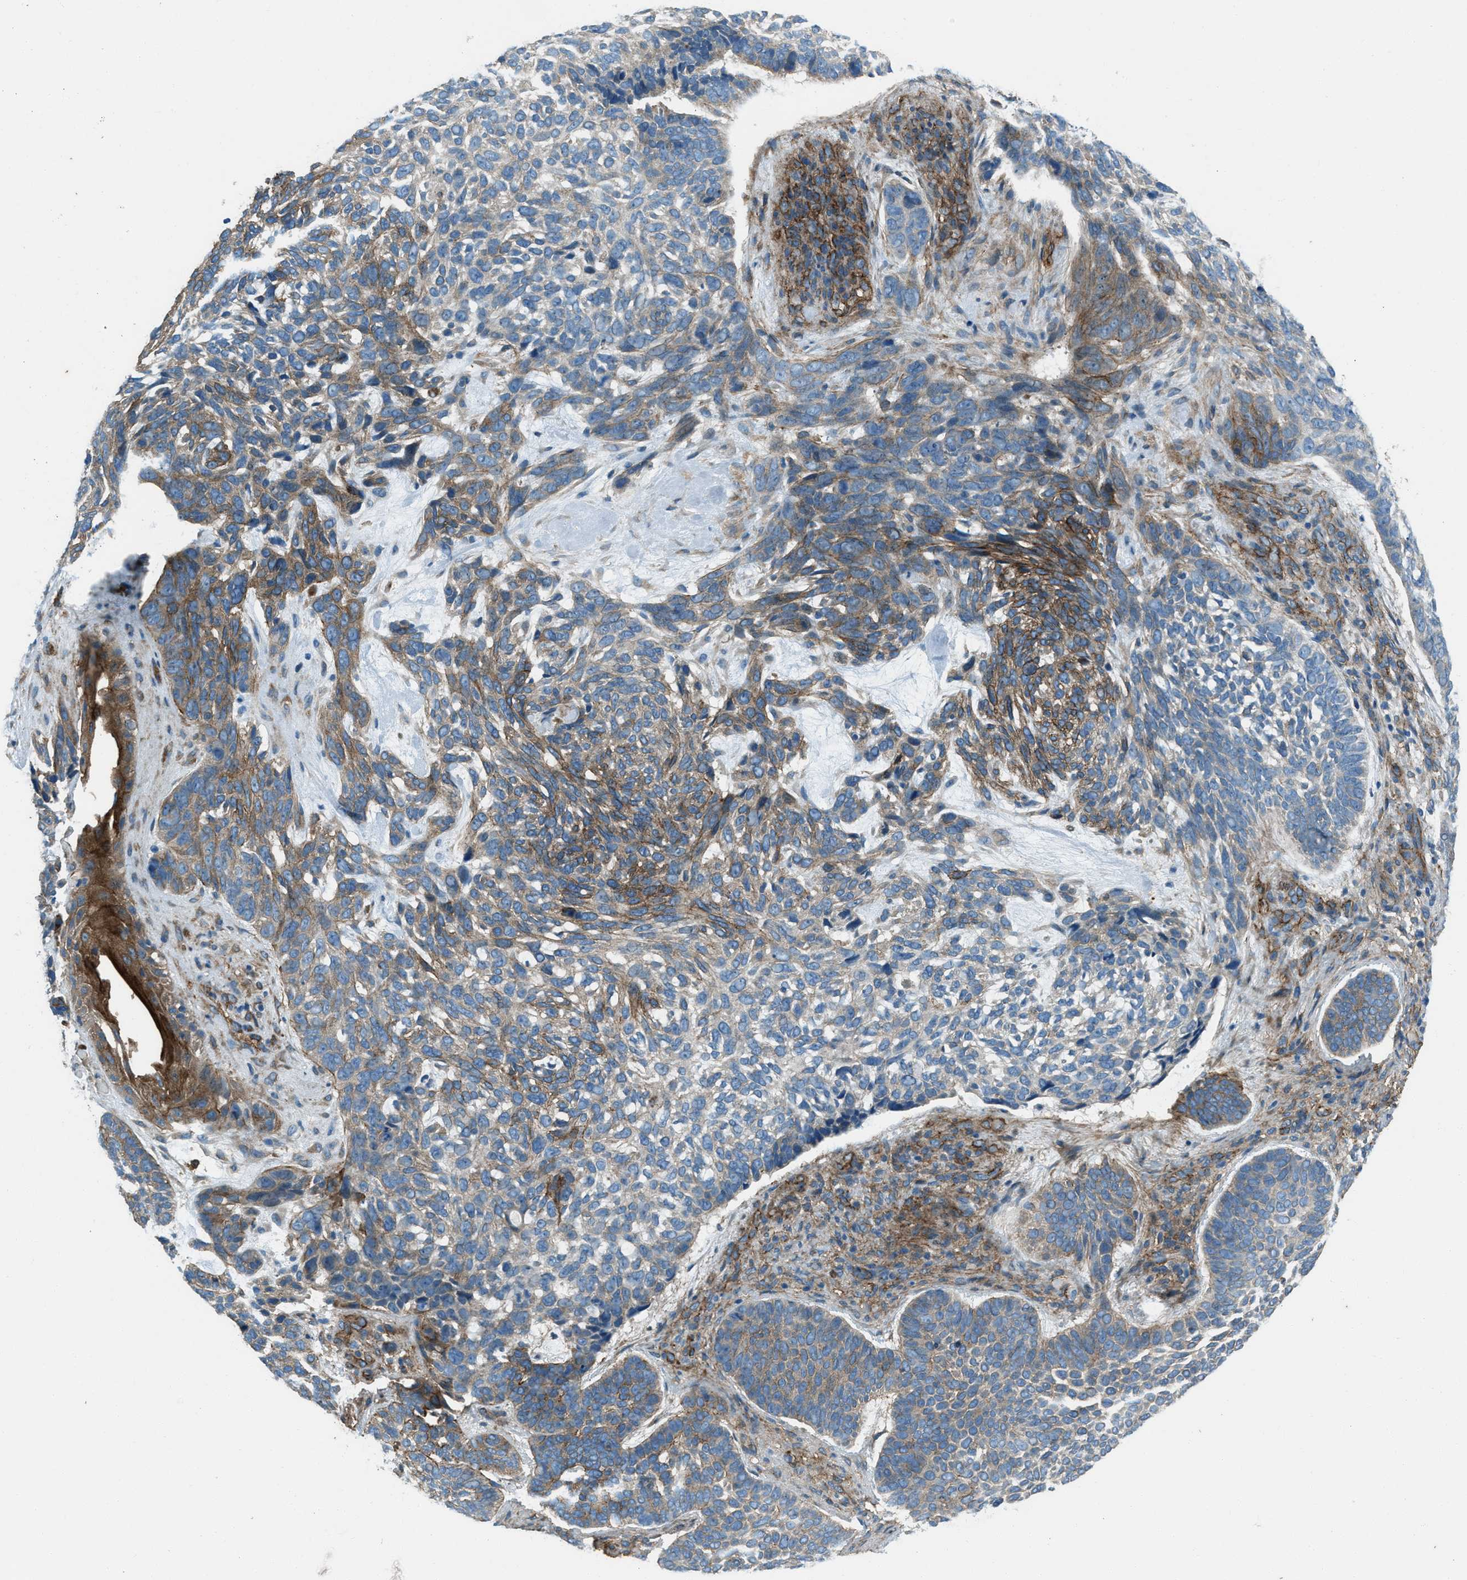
{"staining": {"intensity": "moderate", "quantity": "25%-75%", "location": "cytoplasmic/membranous"}, "tissue": "skin cancer", "cell_type": "Tumor cells", "image_type": "cancer", "snomed": [{"axis": "morphology", "description": "Basal cell carcinoma"}, {"axis": "topography", "description": "Skin"}, {"axis": "topography", "description": "Skin of head"}], "caption": "Basal cell carcinoma (skin) stained with DAB immunohistochemistry (IHC) exhibits medium levels of moderate cytoplasmic/membranous positivity in approximately 25%-75% of tumor cells.", "gene": "SVIL", "patient": {"sex": "female", "age": 85}}